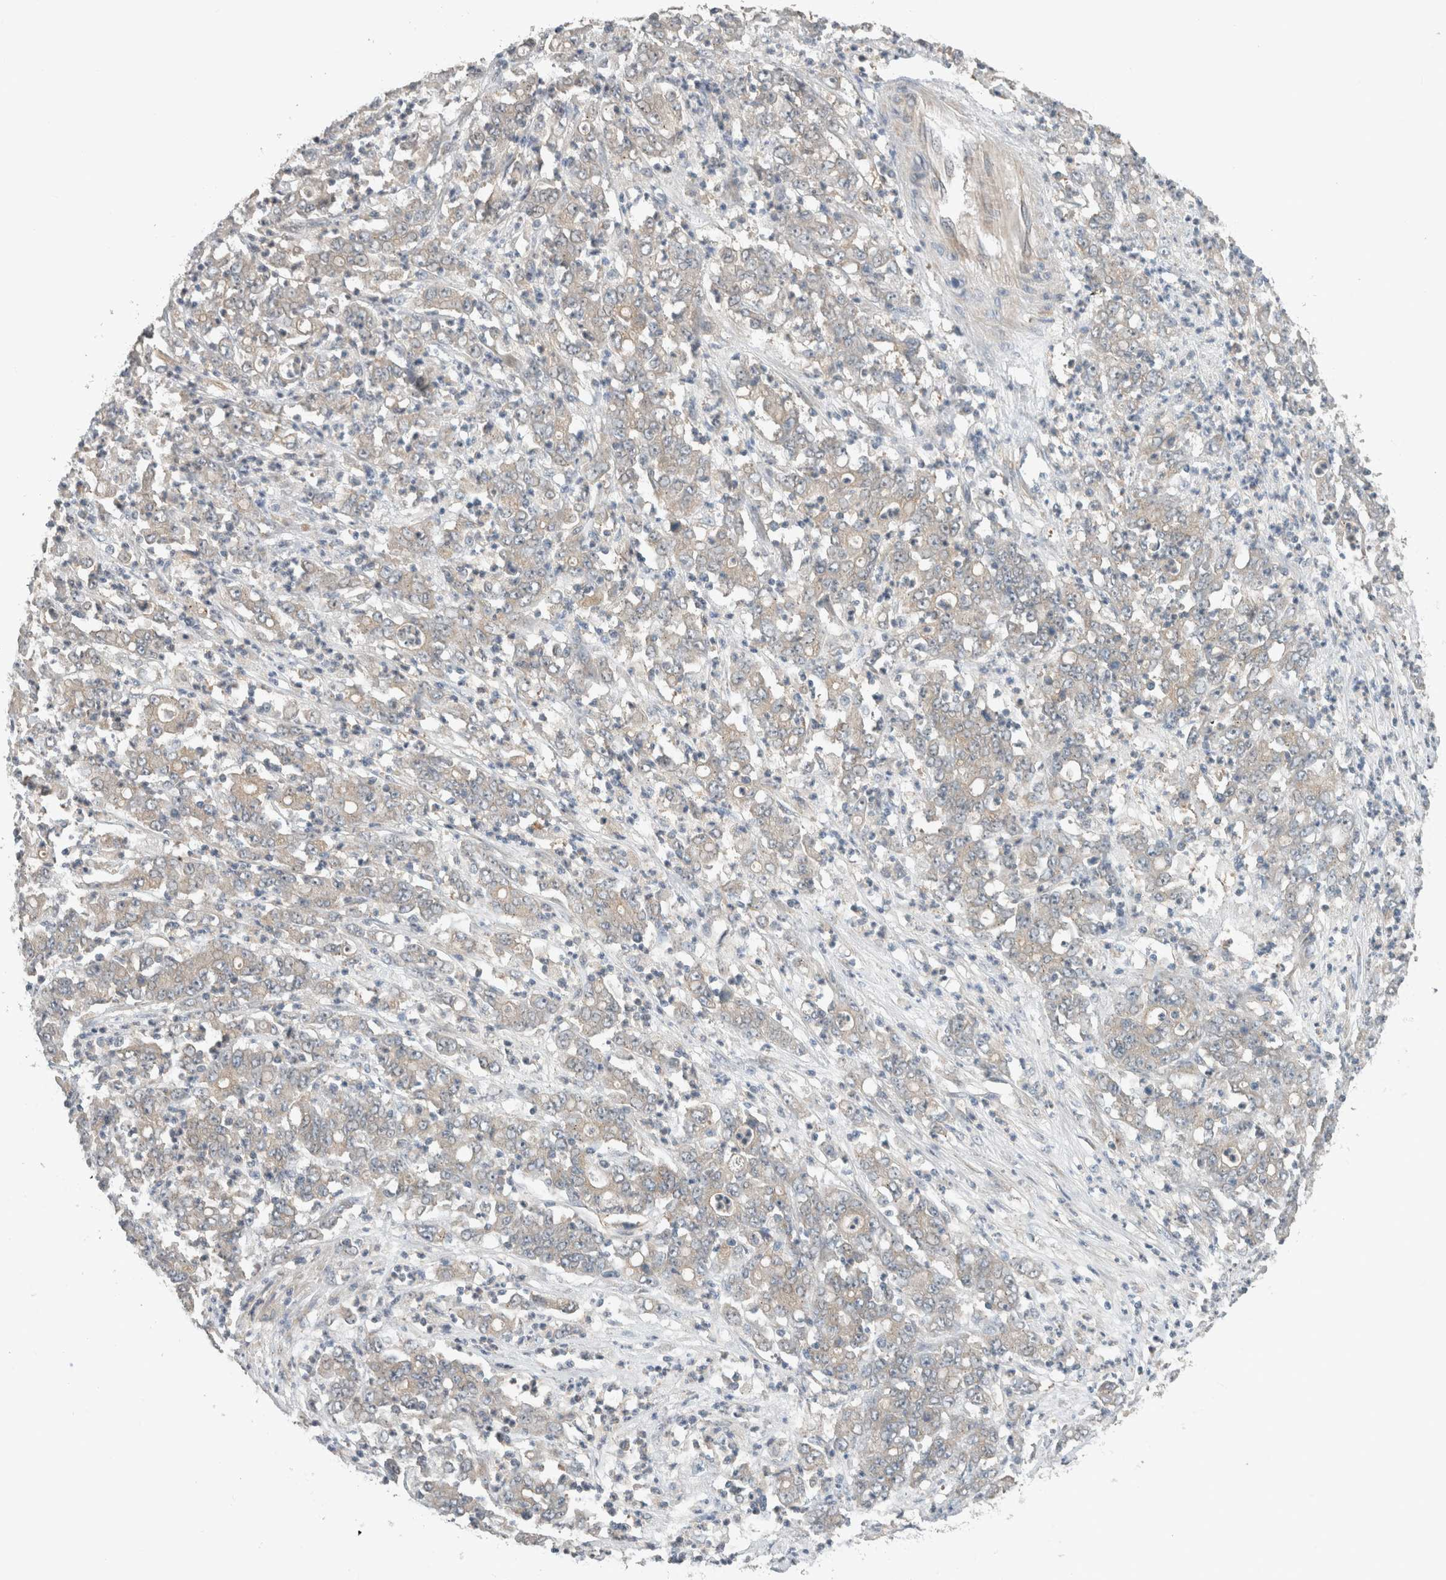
{"staining": {"intensity": "weak", "quantity": "<25%", "location": "cytoplasmic/membranous"}, "tissue": "stomach cancer", "cell_type": "Tumor cells", "image_type": "cancer", "snomed": [{"axis": "morphology", "description": "Adenocarcinoma, NOS"}, {"axis": "topography", "description": "Stomach, lower"}], "caption": "Stomach cancer (adenocarcinoma) was stained to show a protein in brown. There is no significant staining in tumor cells.", "gene": "ERCC6L2", "patient": {"sex": "female", "age": 71}}